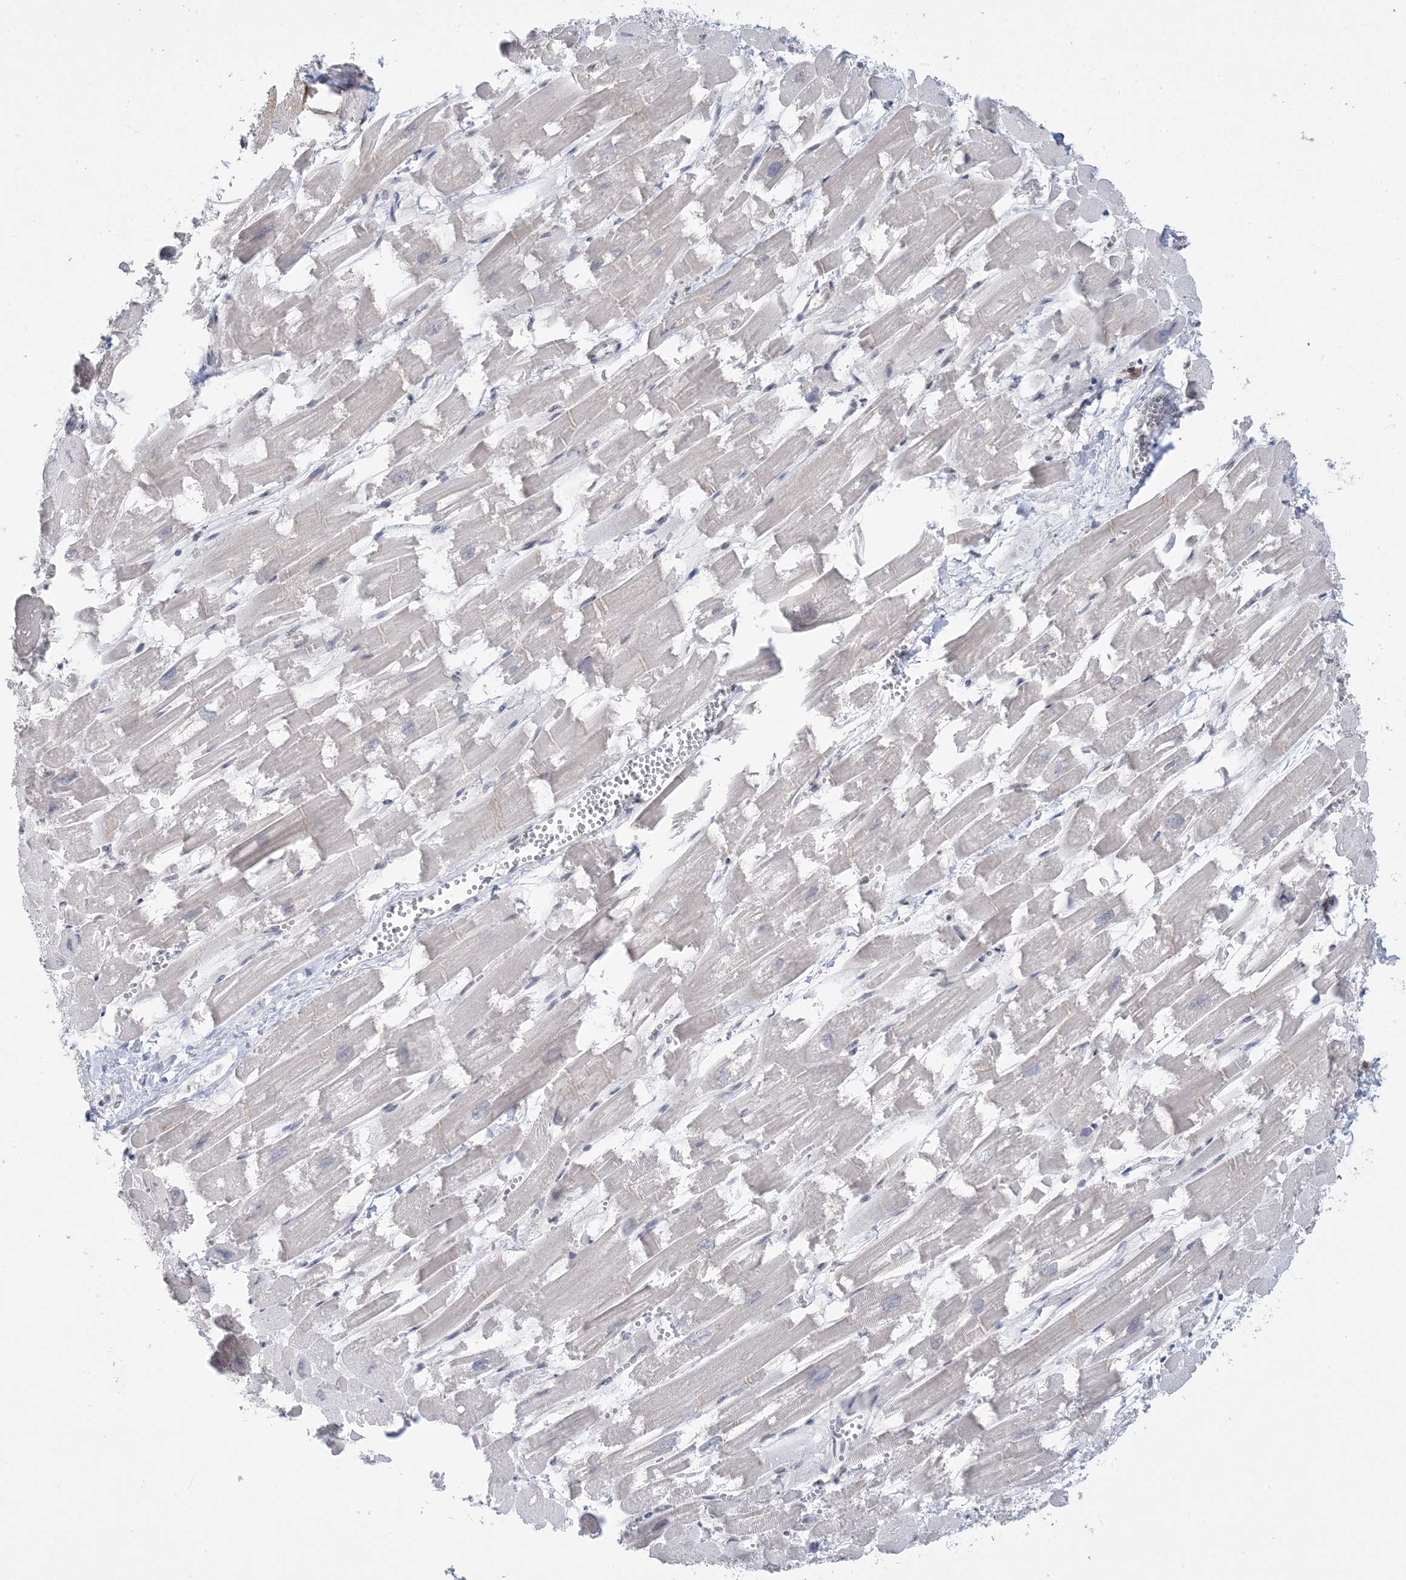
{"staining": {"intensity": "moderate", "quantity": "<25%", "location": "cytoplasmic/membranous"}, "tissue": "heart muscle", "cell_type": "Cardiomyocytes", "image_type": "normal", "snomed": [{"axis": "morphology", "description": "Normal tissue, NOS"}, {"axis": "topography", "description": "Heart"}], "caption": "Immunohistochemical staining of normal human heart muscle shows moderate cytoplasmic/membranous protein expression in approximately <25% of cardiomyocytes.", "gene": "TRMT10C", "patient": {"sex": "male", "age": 54}}